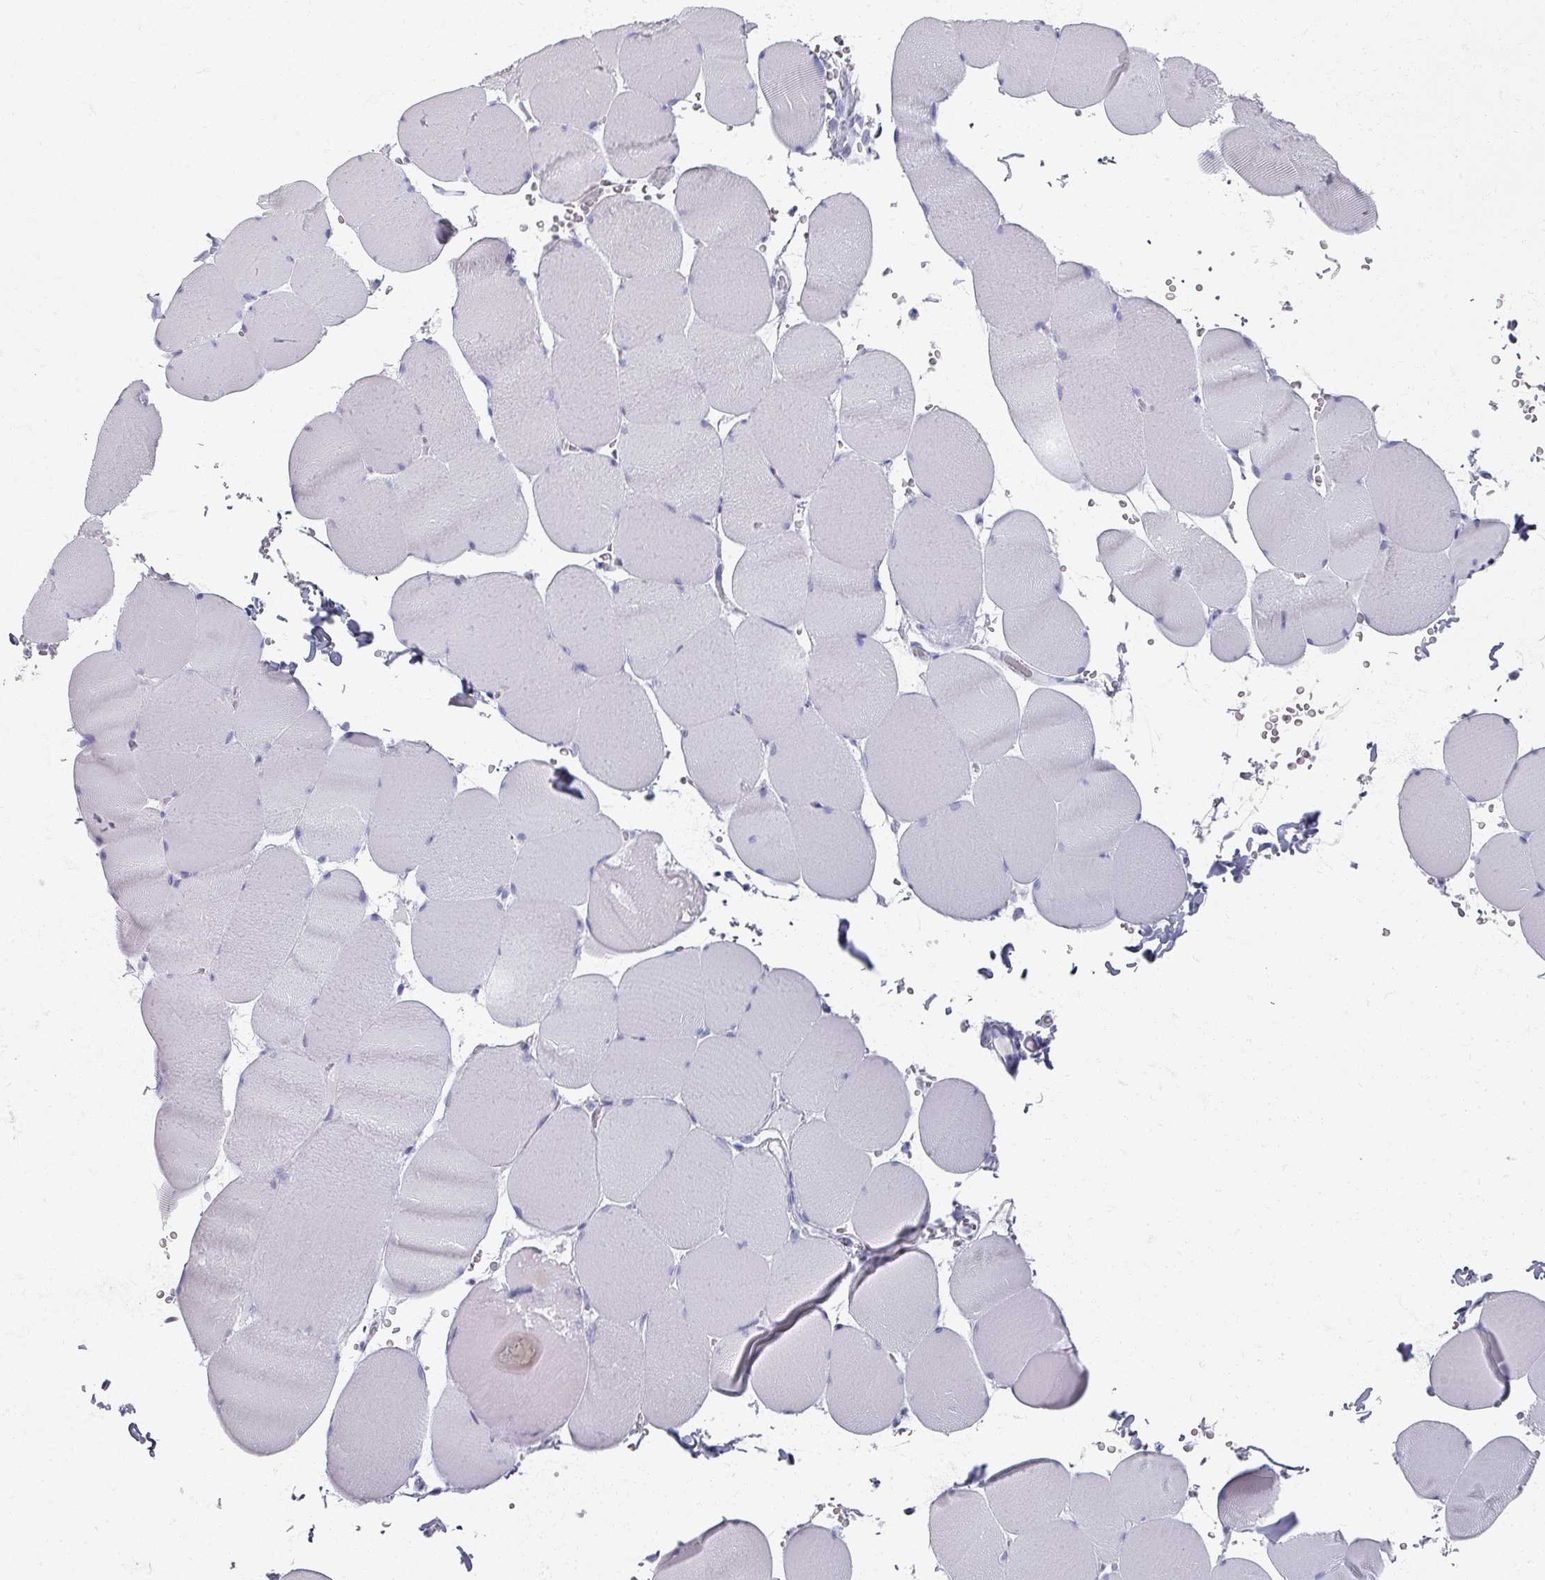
{"staining": {"intensity": "negative", "quantity": "none", "location": "none"}, "tissue": "skeletal muscle", "cell_type": "Myocytes", "image_type": "normal", "snomed": [{"axis": "morphology", "description": "Normal tissue, NOS"}, {"axis": "topography", "description": "Skeletal muscle"}, {"axis": "topography", "description": "Head-Neck"}], "caption": "The photomicrograph demonstrates no significant staining in myocytes of skeletal muscle. (DAB IHC visualized using brightfield microscopy, high magnification).", "gene": "OMG", "patient": {"sex": "male", "age": 66}}